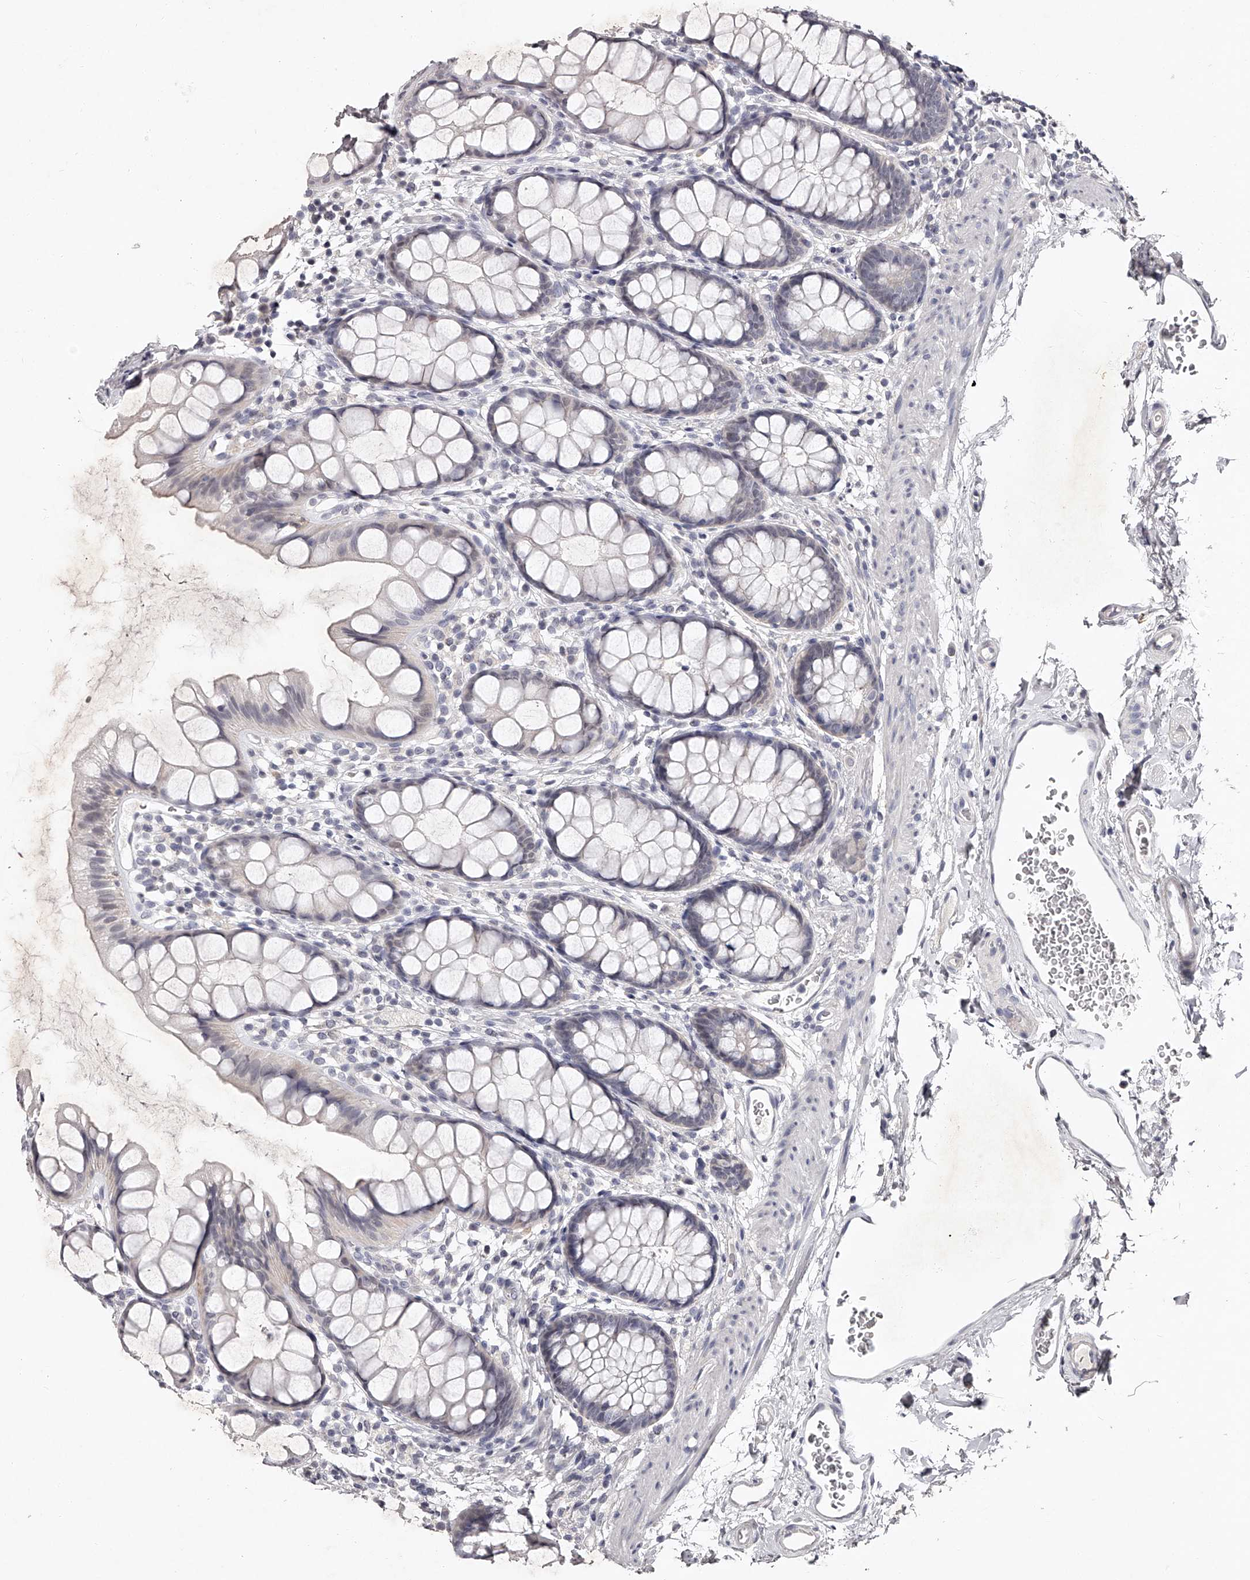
{"staining": {"intensity": "negative", "quantity": "none", "location": "none"}, "tissue": "rectum", "cell_type": "Glandular cells", "image_type": "normal", "snomed": [{"axis": "morphology", "description": "Normal tissue, NOS"}, {"axis": "topography", "description": "Rectum"}], "caption": "Immunohistochemistry of unremarkable human rectum shows no staining in glandular cells.", "gene": "NT5DC1", "patient": {"sex": "female", "age": 65}}